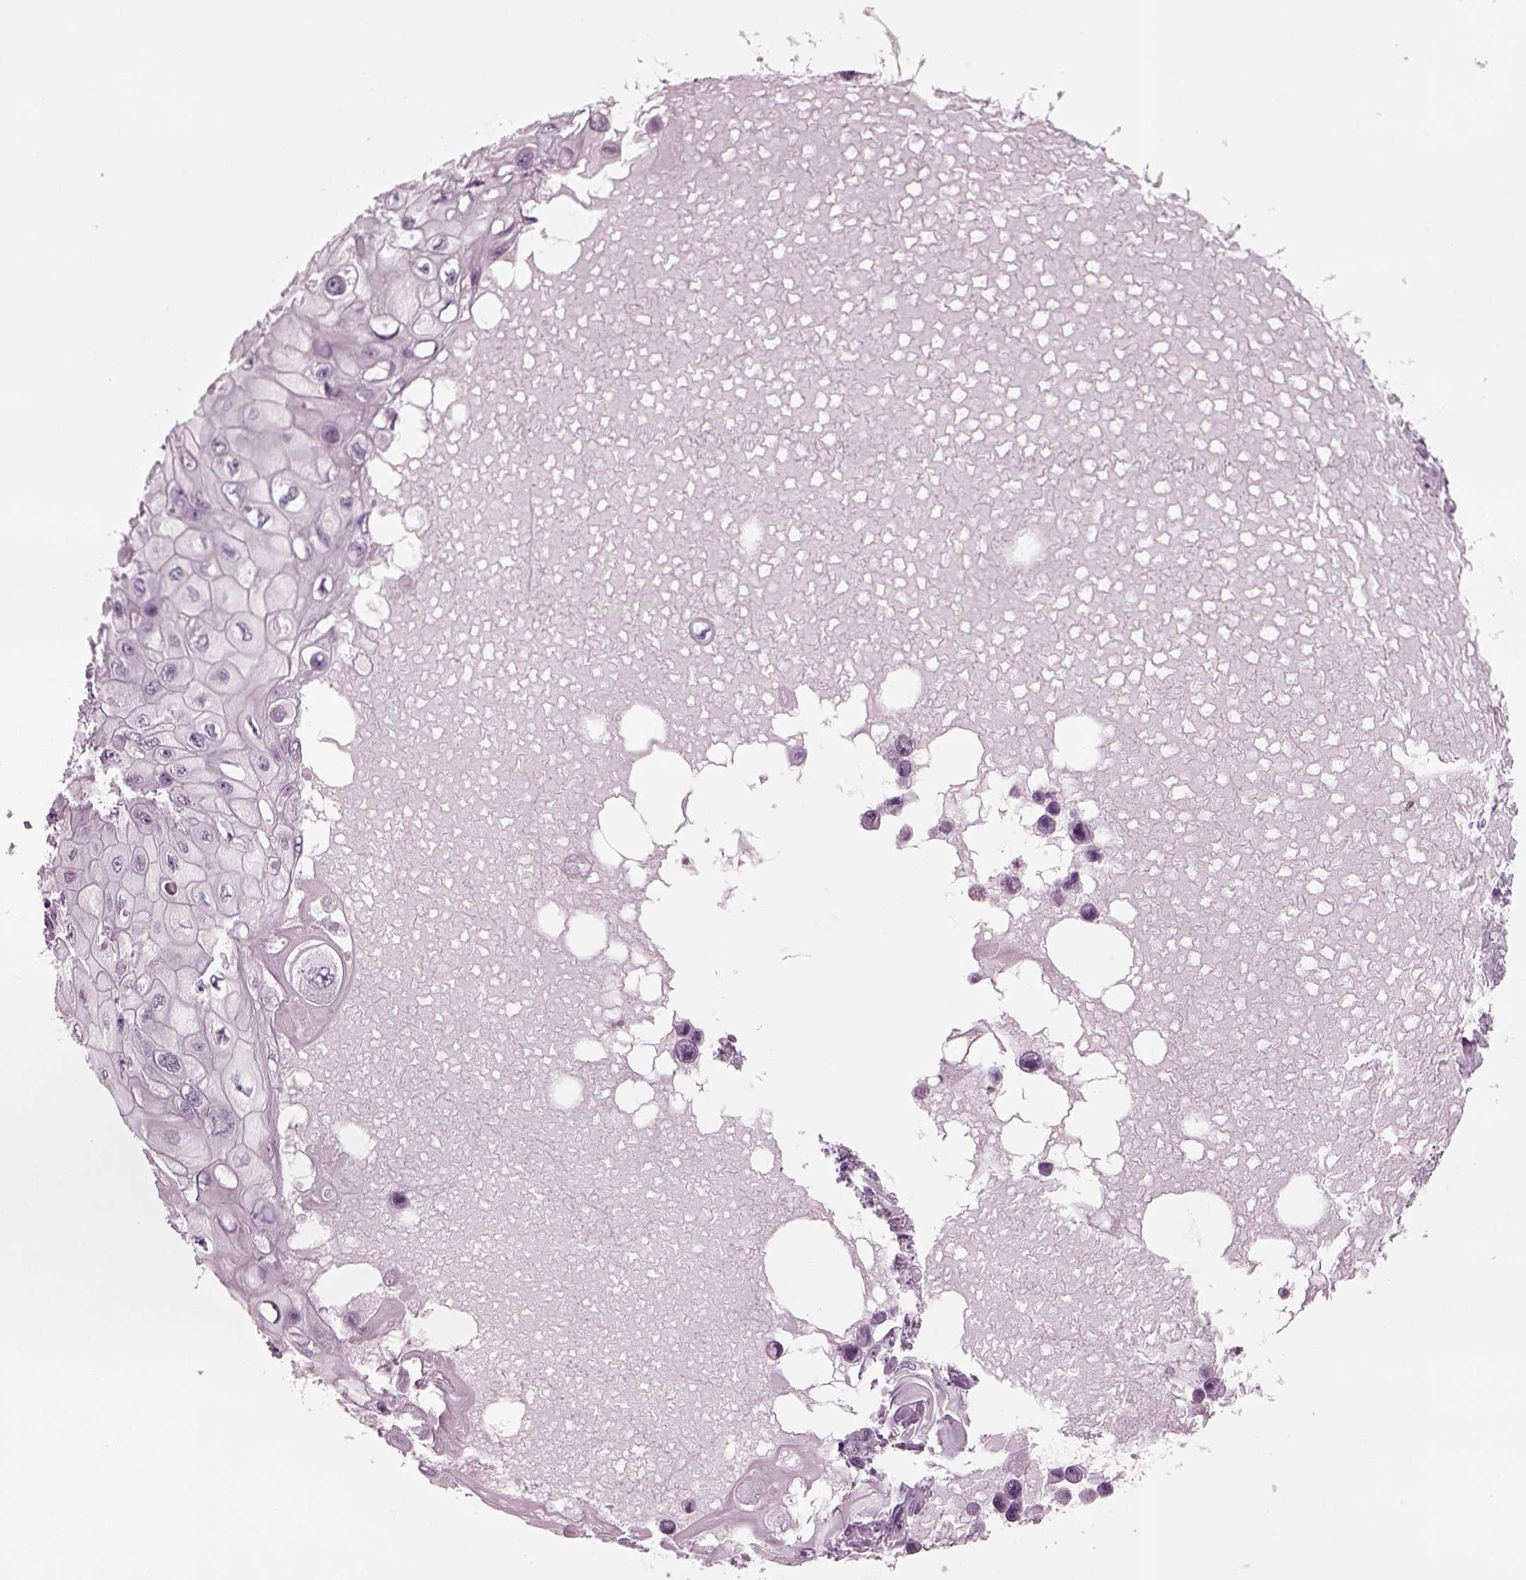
{"staining": {"intensity": "negative", "quantity": "none", "location": "none"}, "tissue": "skin cancer", "cell_type": "Tumor cells", "image_type": "cancer", "snomed": [{"axis": "morphology", "description": "Squamous cell carcinoma, NOS"}, {"axis": "topography", "description": "Skin"}], "caption": "Skin cancer was stained to show a protein in brown. There is no significant positivity in tumor cells.", "gene": "TPPP2", "patient": {"sex": "male", "age": 82}}